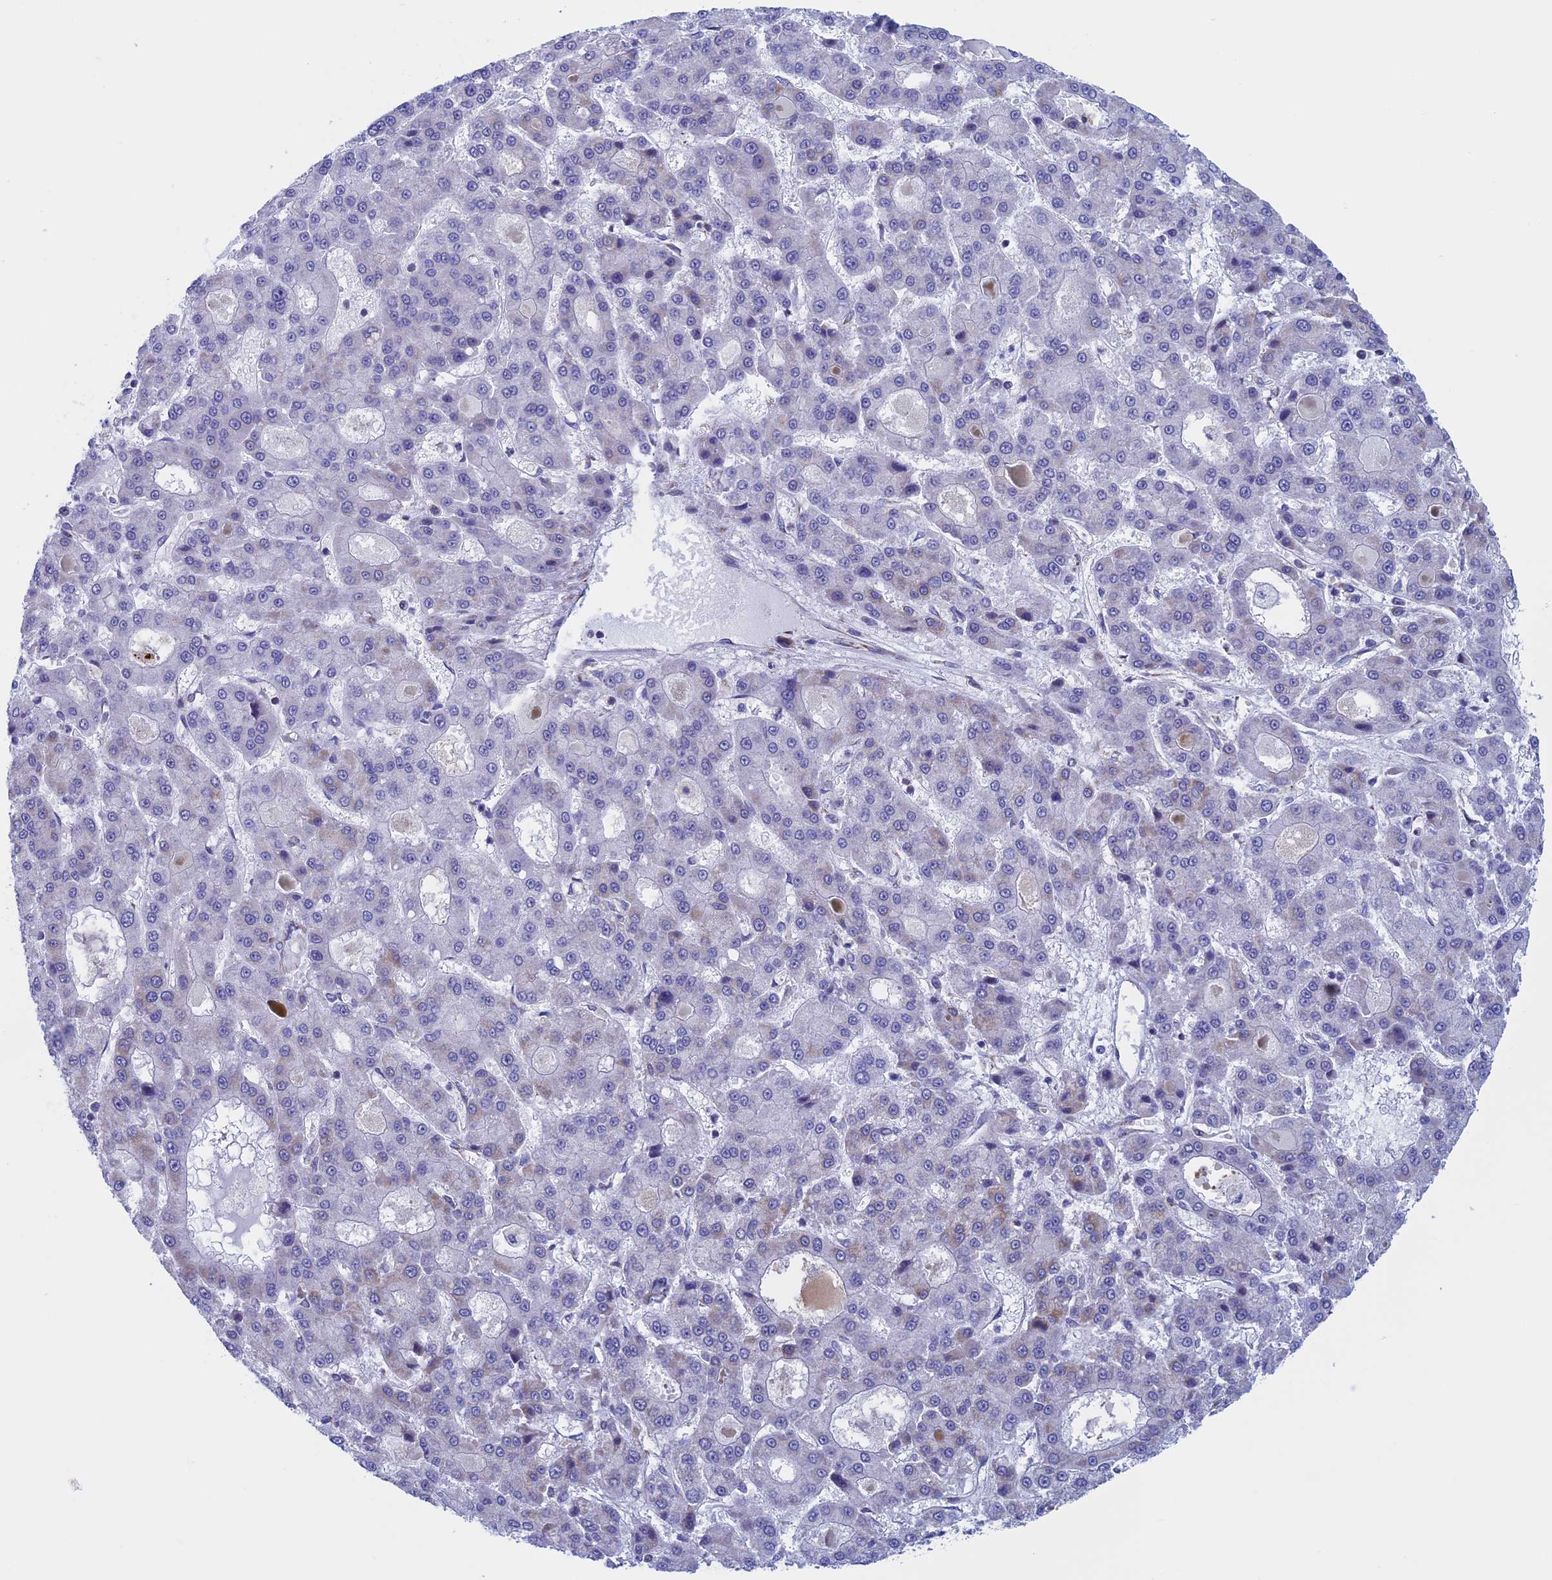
{"staining": {"intensity": "negative", "quantity": "none", "location": "none"}, "tissue": "liver cancer", "cell_type": "Tumor cells", "image_type": "cancer", "snomed": [{"axis": "morphology", "description": "Carcinoma, Hepatocellular, NOS"}, {"axis": "topography", "description": "Liver"}], "caption": "Immunohistochemistry (IHC) micrograph of neoplastic tissue: human hepatocellular carcinoma (liver) stained with DAB shows no significant protein staining in tumor cells. (DAB IHC with hematoxylin counter stain).", "gene": "NDUFB9", "patient": {"sex": "male", "age": 70}}